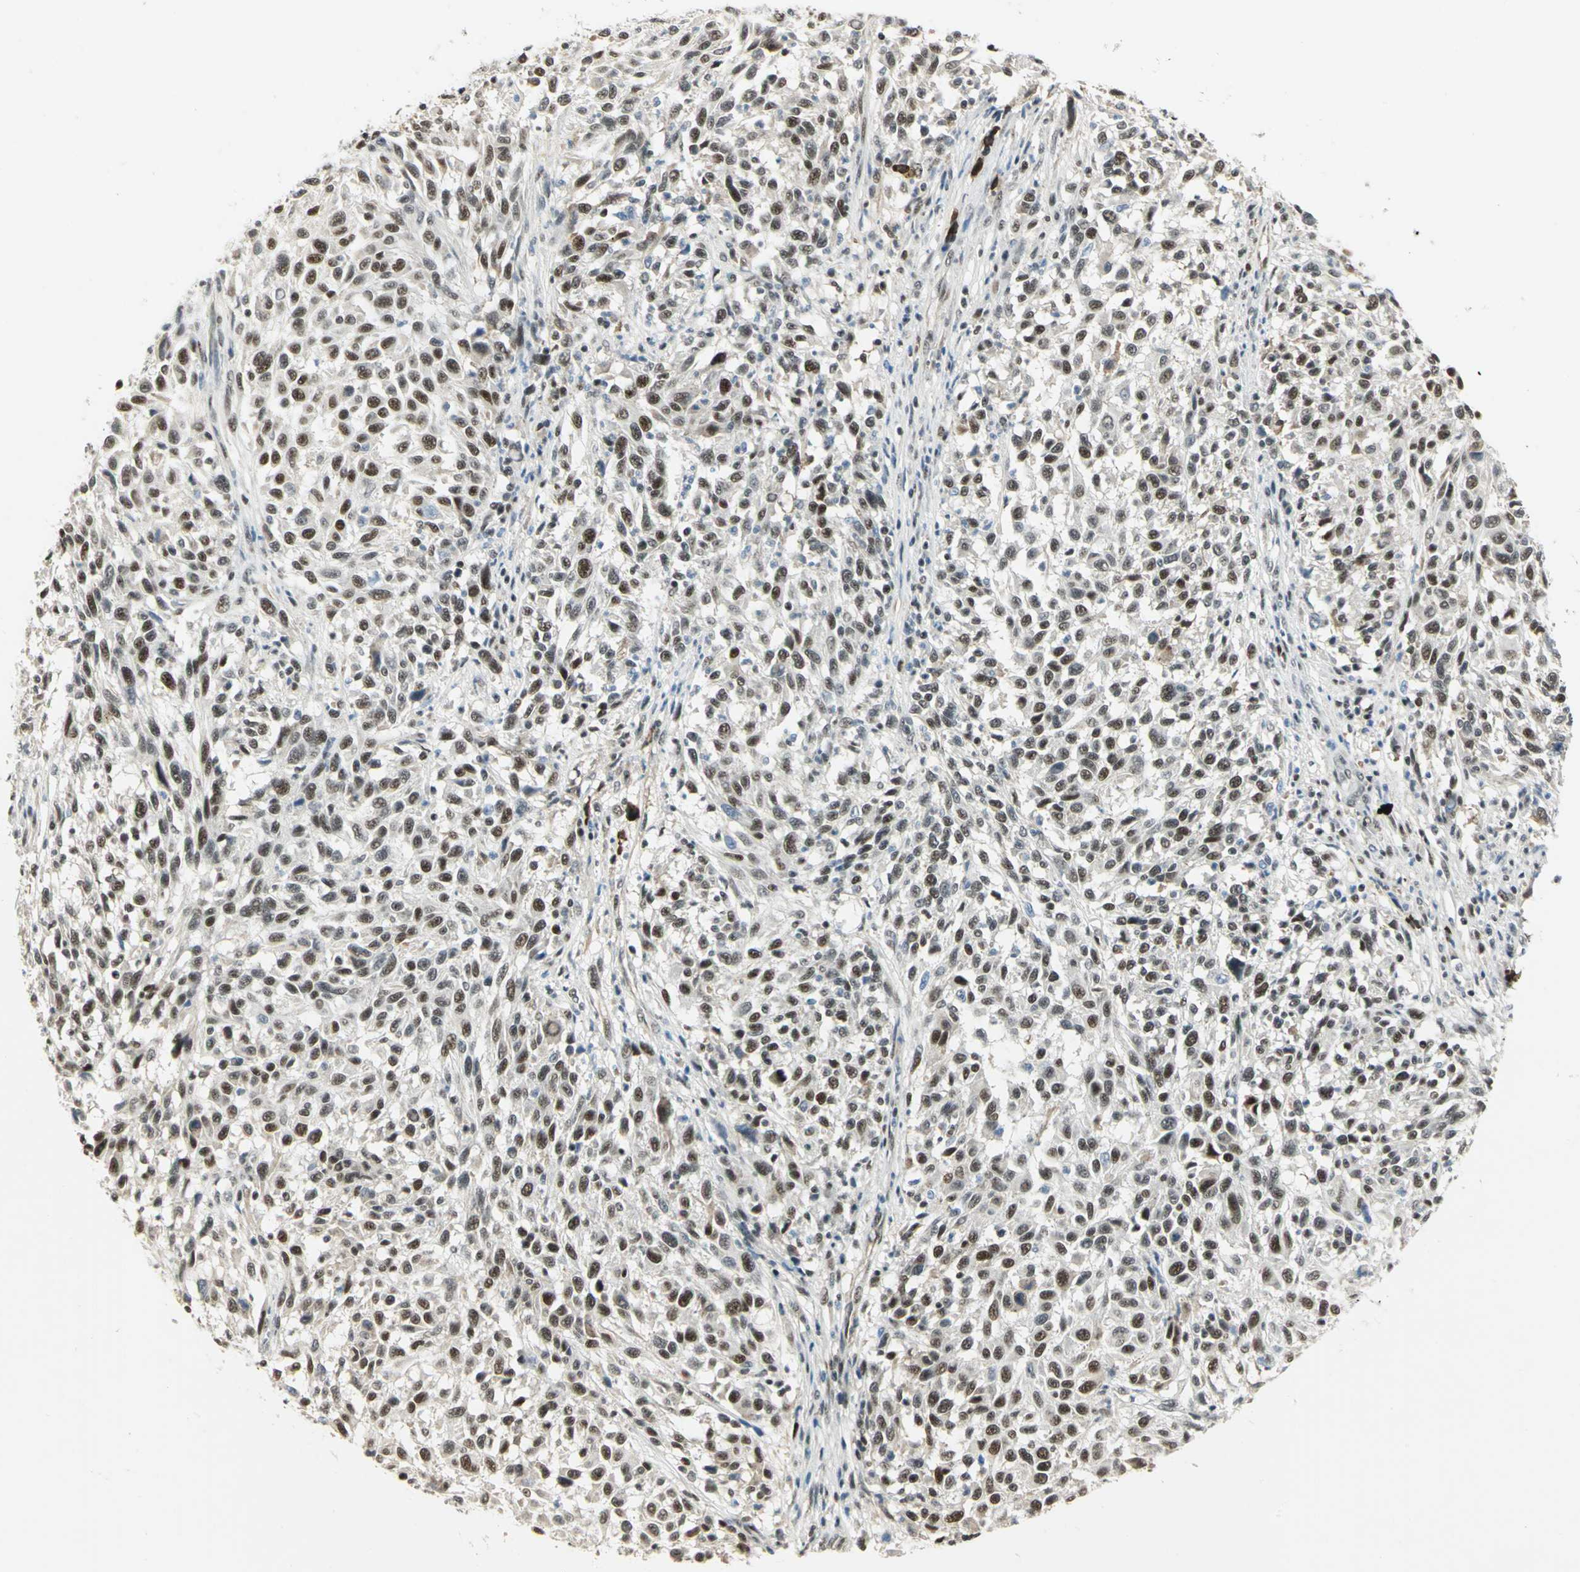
{"staining": {"intensity": "moderate", "quantity": ">75%", "location": "nuclear"}, "tissue": "melanoma", "cell_type": "Tumor cells", "image_type": "cancer", "snomed": [{"axis": "morphology", "description": "Malignant melanoma, Metastatic site"}, {"axis": "topography", "description": "Lymph node"}], "caption": "An image of malignant melanoma (metastatic site) stained for a protein shows moderate nuclear brown staining in tumor cells.", "gene": "CCNT1", "patient": {"sex": "male", "age": 61}}